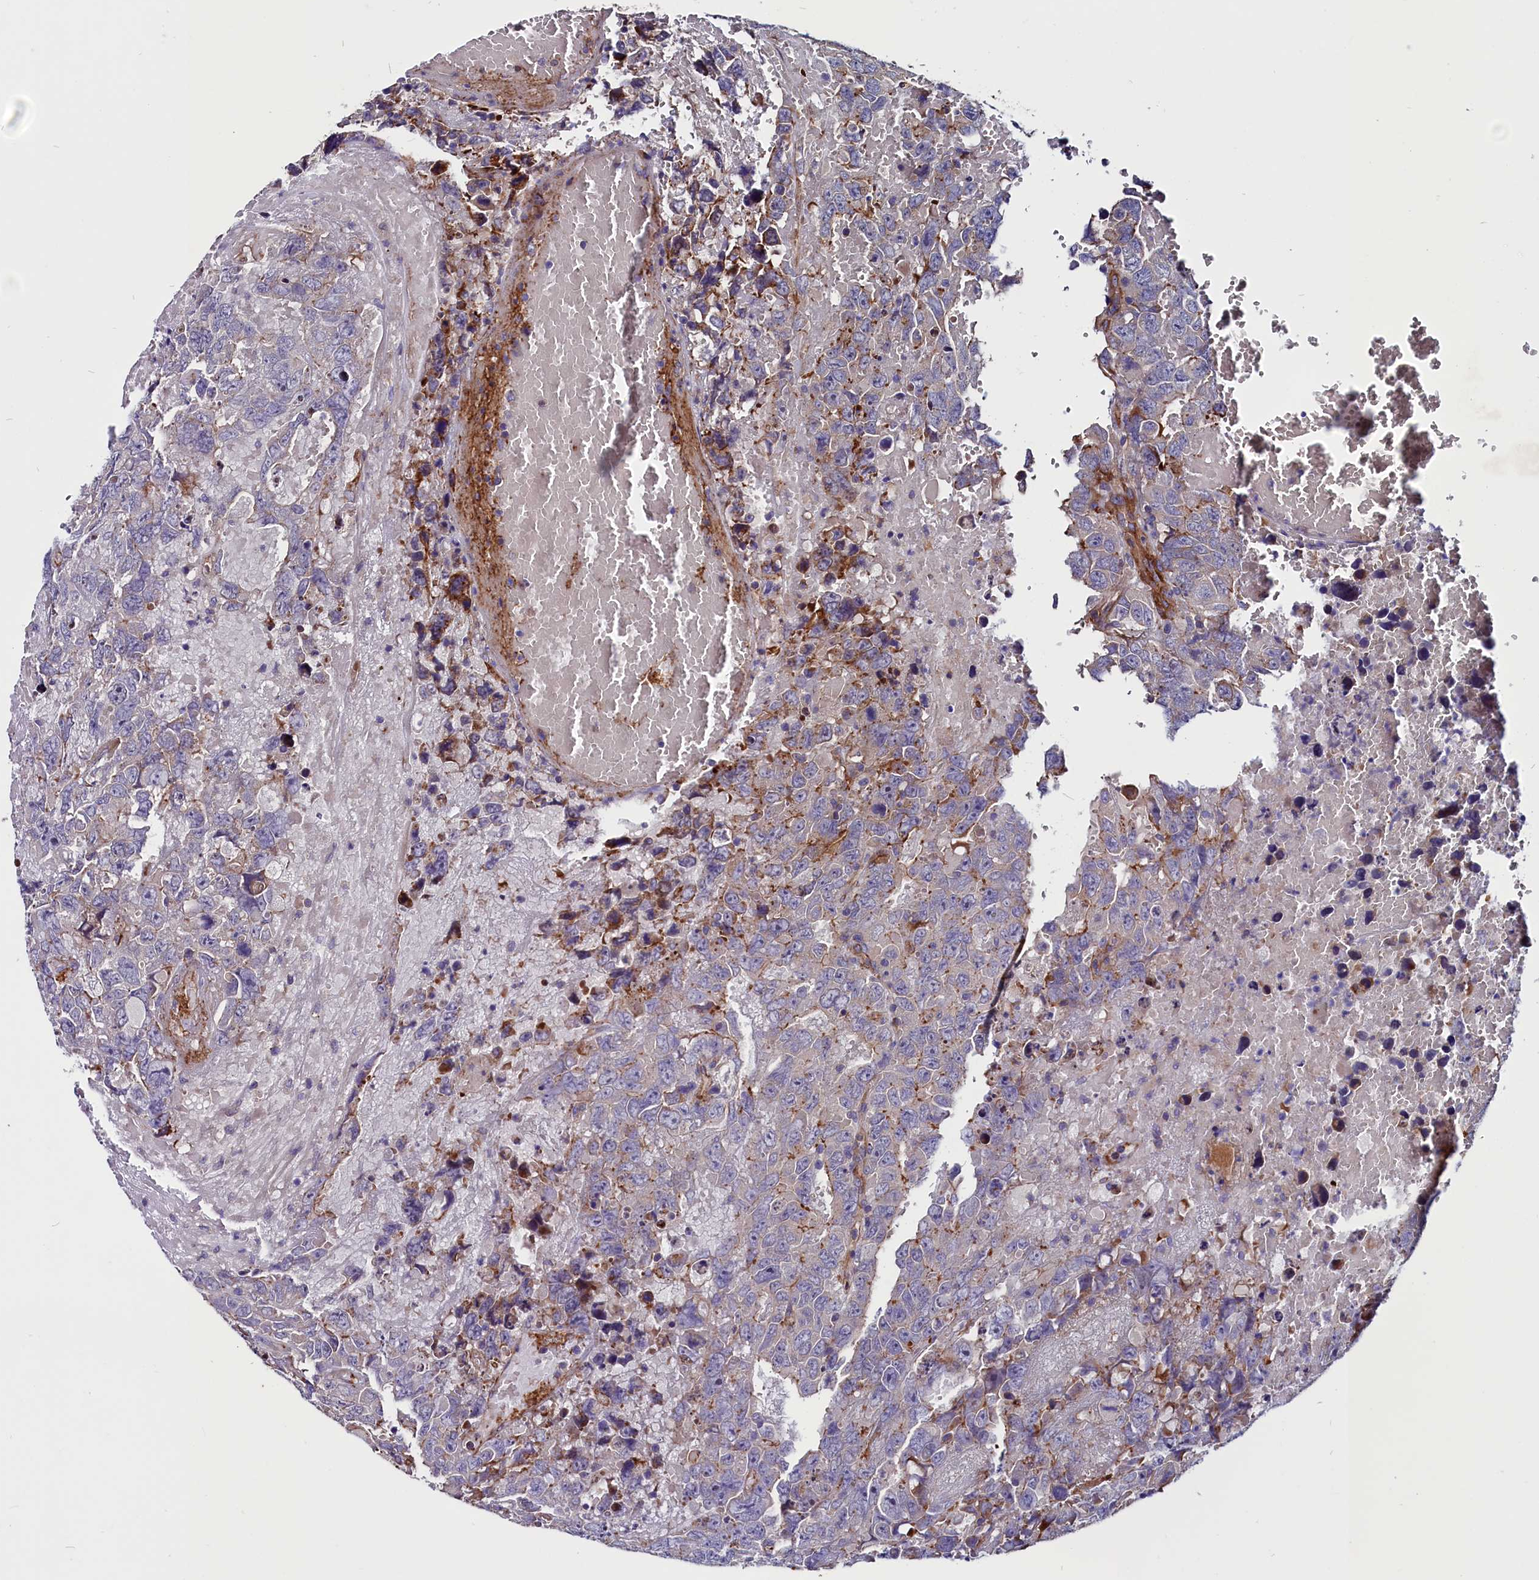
{"staining": {"intensity": "moderate", "quantity": "<25%", "location": "cytoplasmic/membranous"}, "tissue": "testis cancer", "cell_type": "Tumor cells", "image_type": "cancer", "snomed": [{"axis": "morphology", "description": "Carcinoma, Embryonal, NOS"}, {"axis": "topography", "description": "Testis"}], "caption": "IHC (DAB (3,3'-diaminobenzidine)) staining of testis cancer displays moderate cytoplasmic/membranous protein positivity in about <25% of tumor cells.", "gene": "ZNF749", "patient": {"sex": "male", "age": 45}}